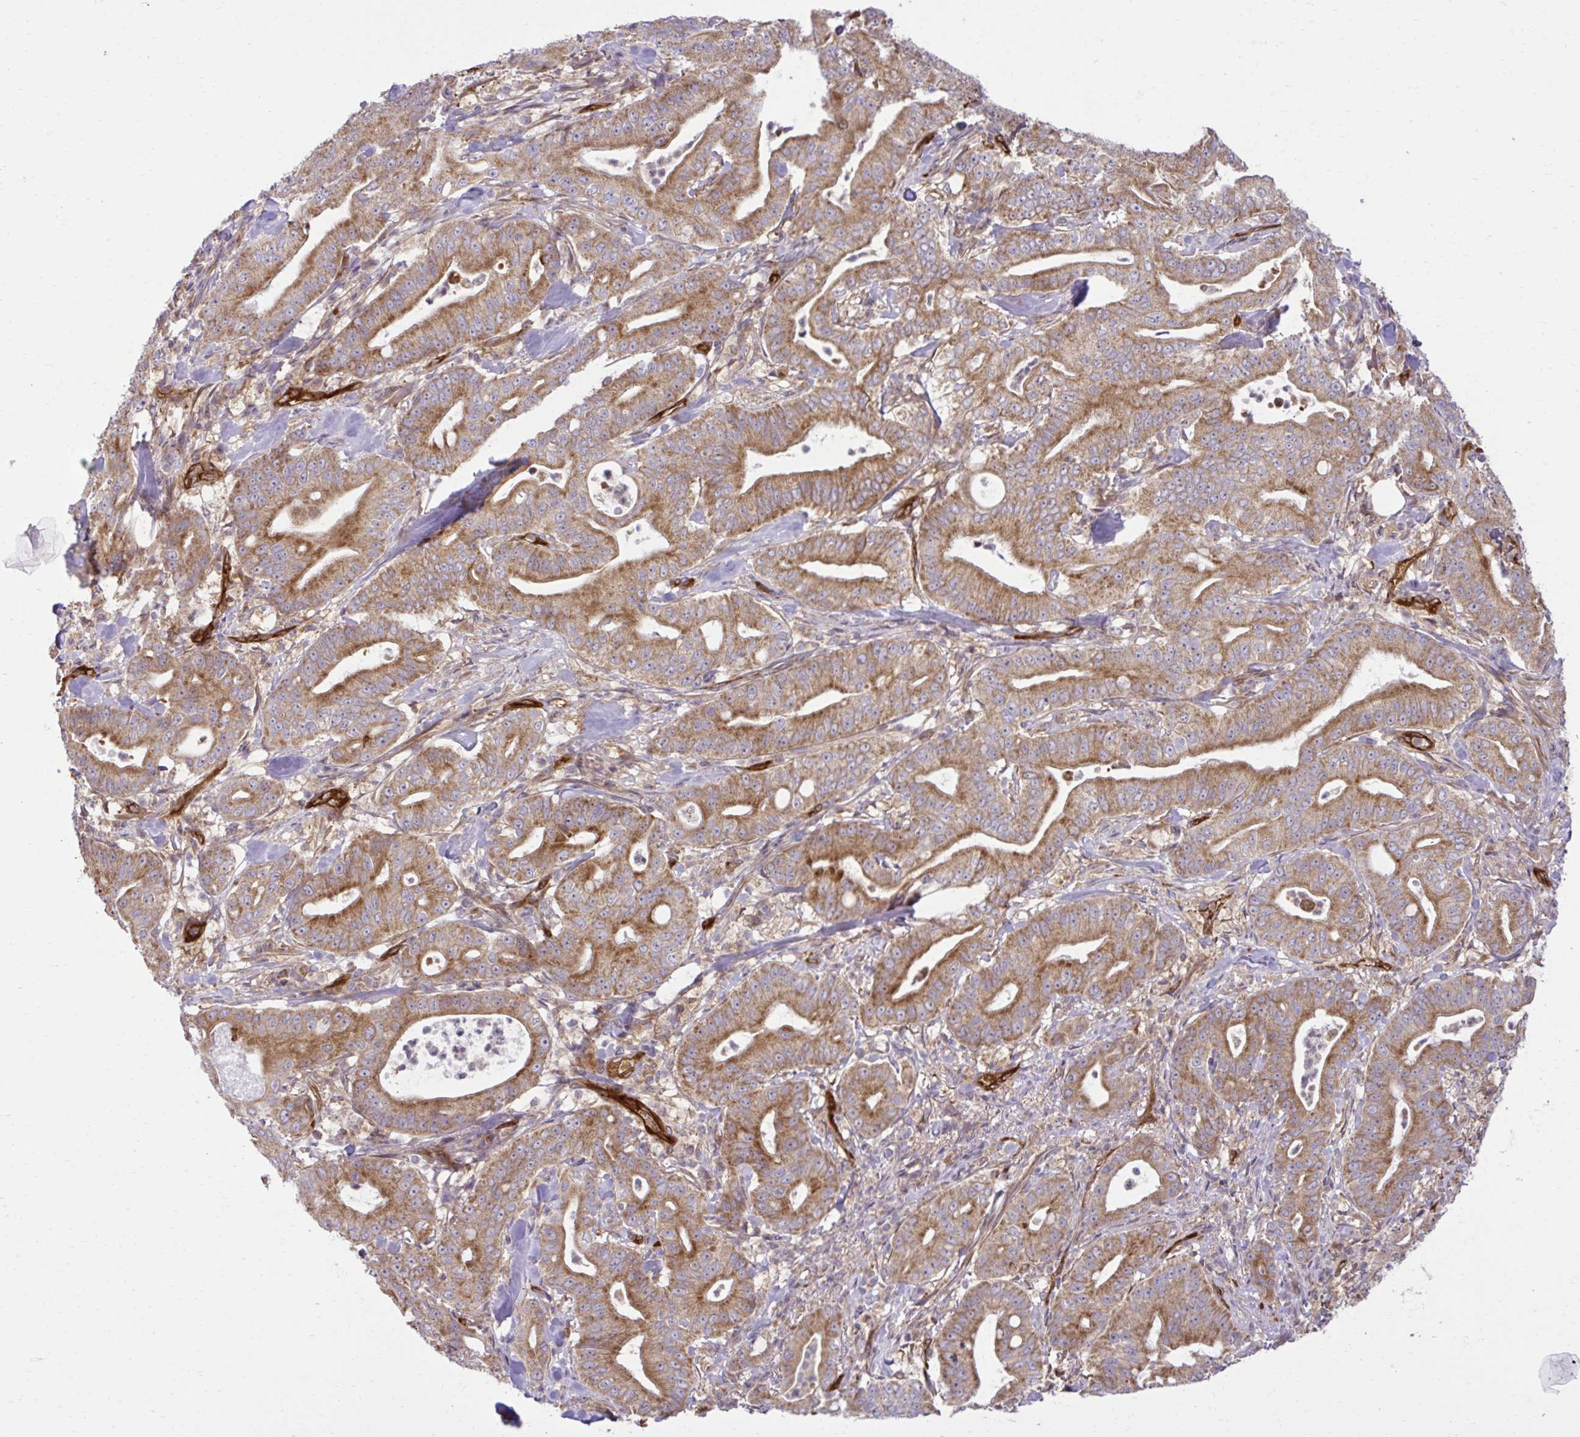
{"staining": {"intensity": "moderate", "quantity": ">75%", "location": "cytoplasmic/membranous"}, "tissue": "pancreatic cancer", "cell_type": "Tumor cells", "image_type": "cancer", "snomed": [{"axis": "morphology", "description": "Adenocarcinoma, NOS"}, {"axis": "topography", "description": "Pancreas"}], "caption": "Pancreatic cancer (adenocarcinoma) stained with a brown dye demonstrates moderate cytoplasmic/membranous positive positivity in approximately >75% of tumor cells.", "gene": "LIMS1", "patient": {"sex": "male", "age": 71}}